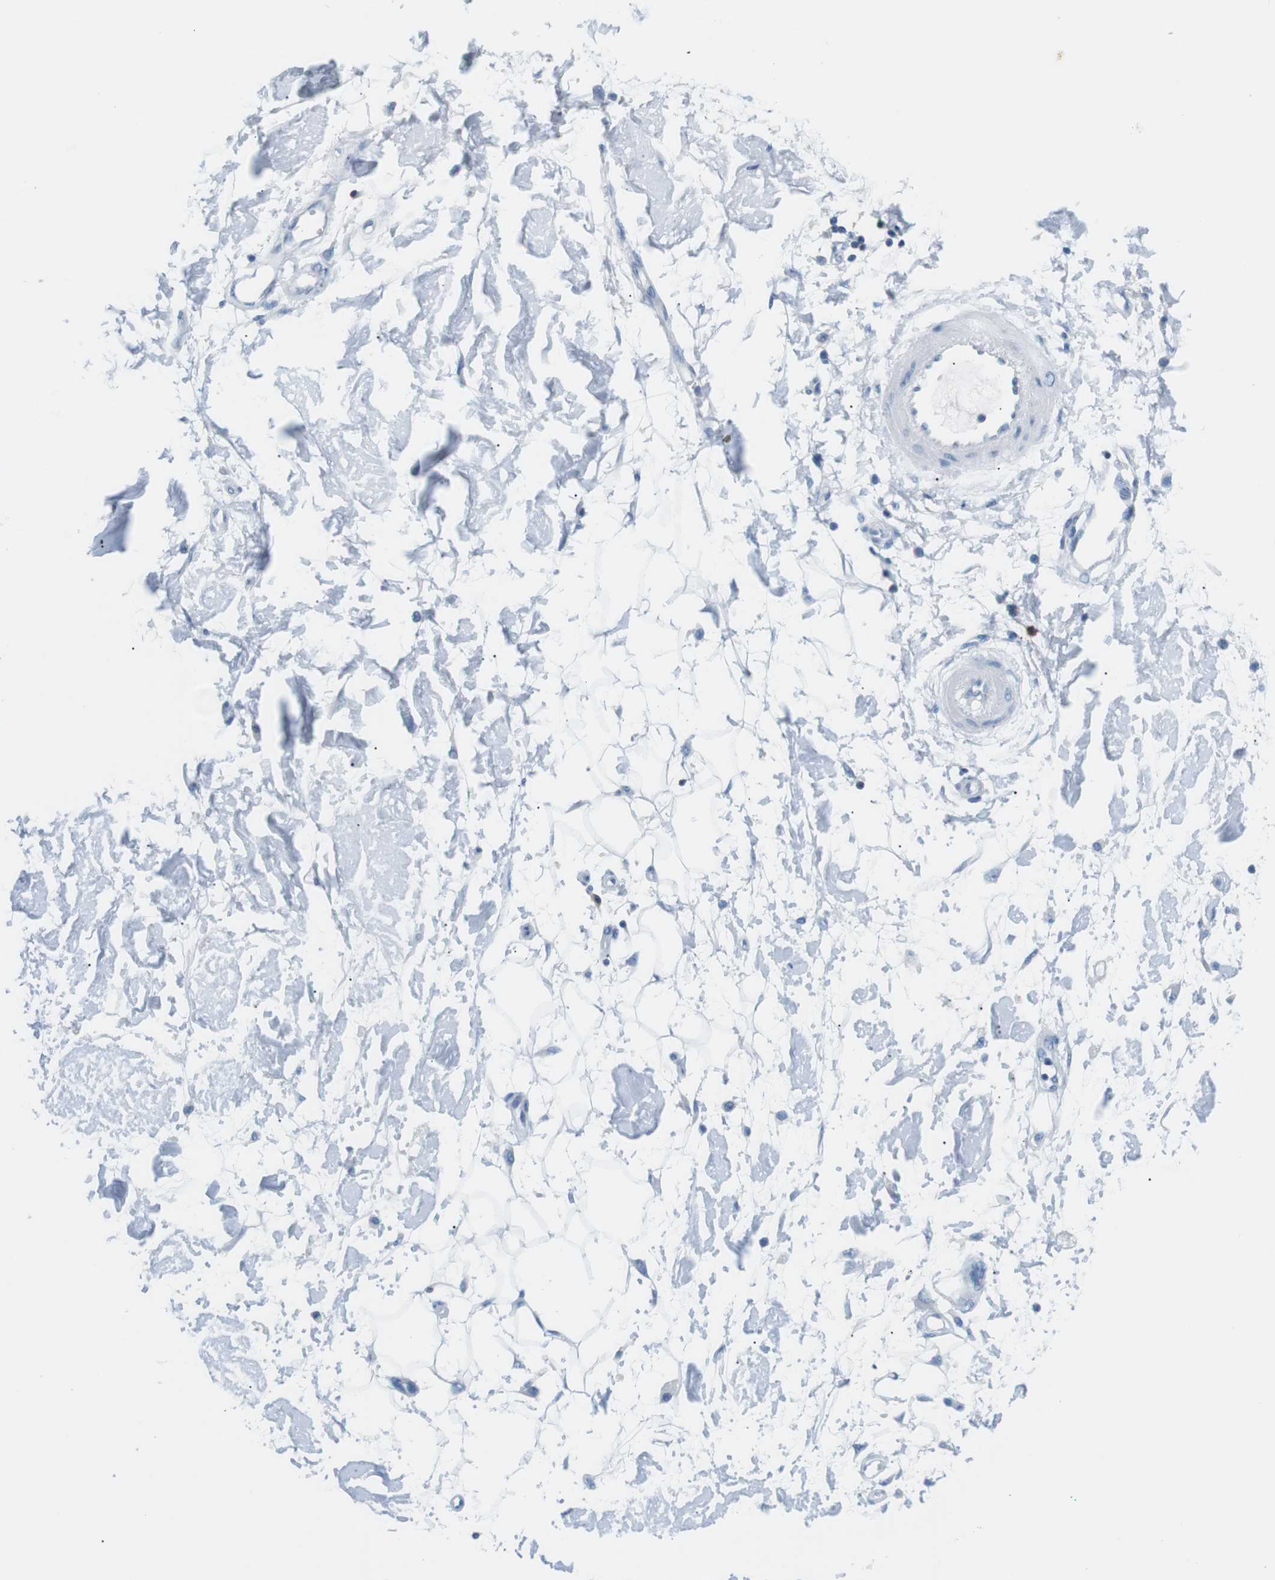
{"staining": {"intensity": "negative", "quantity": "none", "location": "none"}, "tissue": "adipose tissue", "cell_type": "Adipocytes", "image_type": "normal", "snomed": [{"axis": "morphology", "description": "Normal tissue, NOS"}, {"axis": "morphology", "description": "Squamous cell carcinoma, NOS"}, {"axis": "topography", "description": "Skin"}, {"axis": "topography", "description": "Peripheral nerve tissue"}], "caption": "Immunohistochemical staining of normal adipose tissue shows no significant positivity in adipocytes.", "gene": "TNFRSF4", "patient": {"sex": "male", "age": 83}}